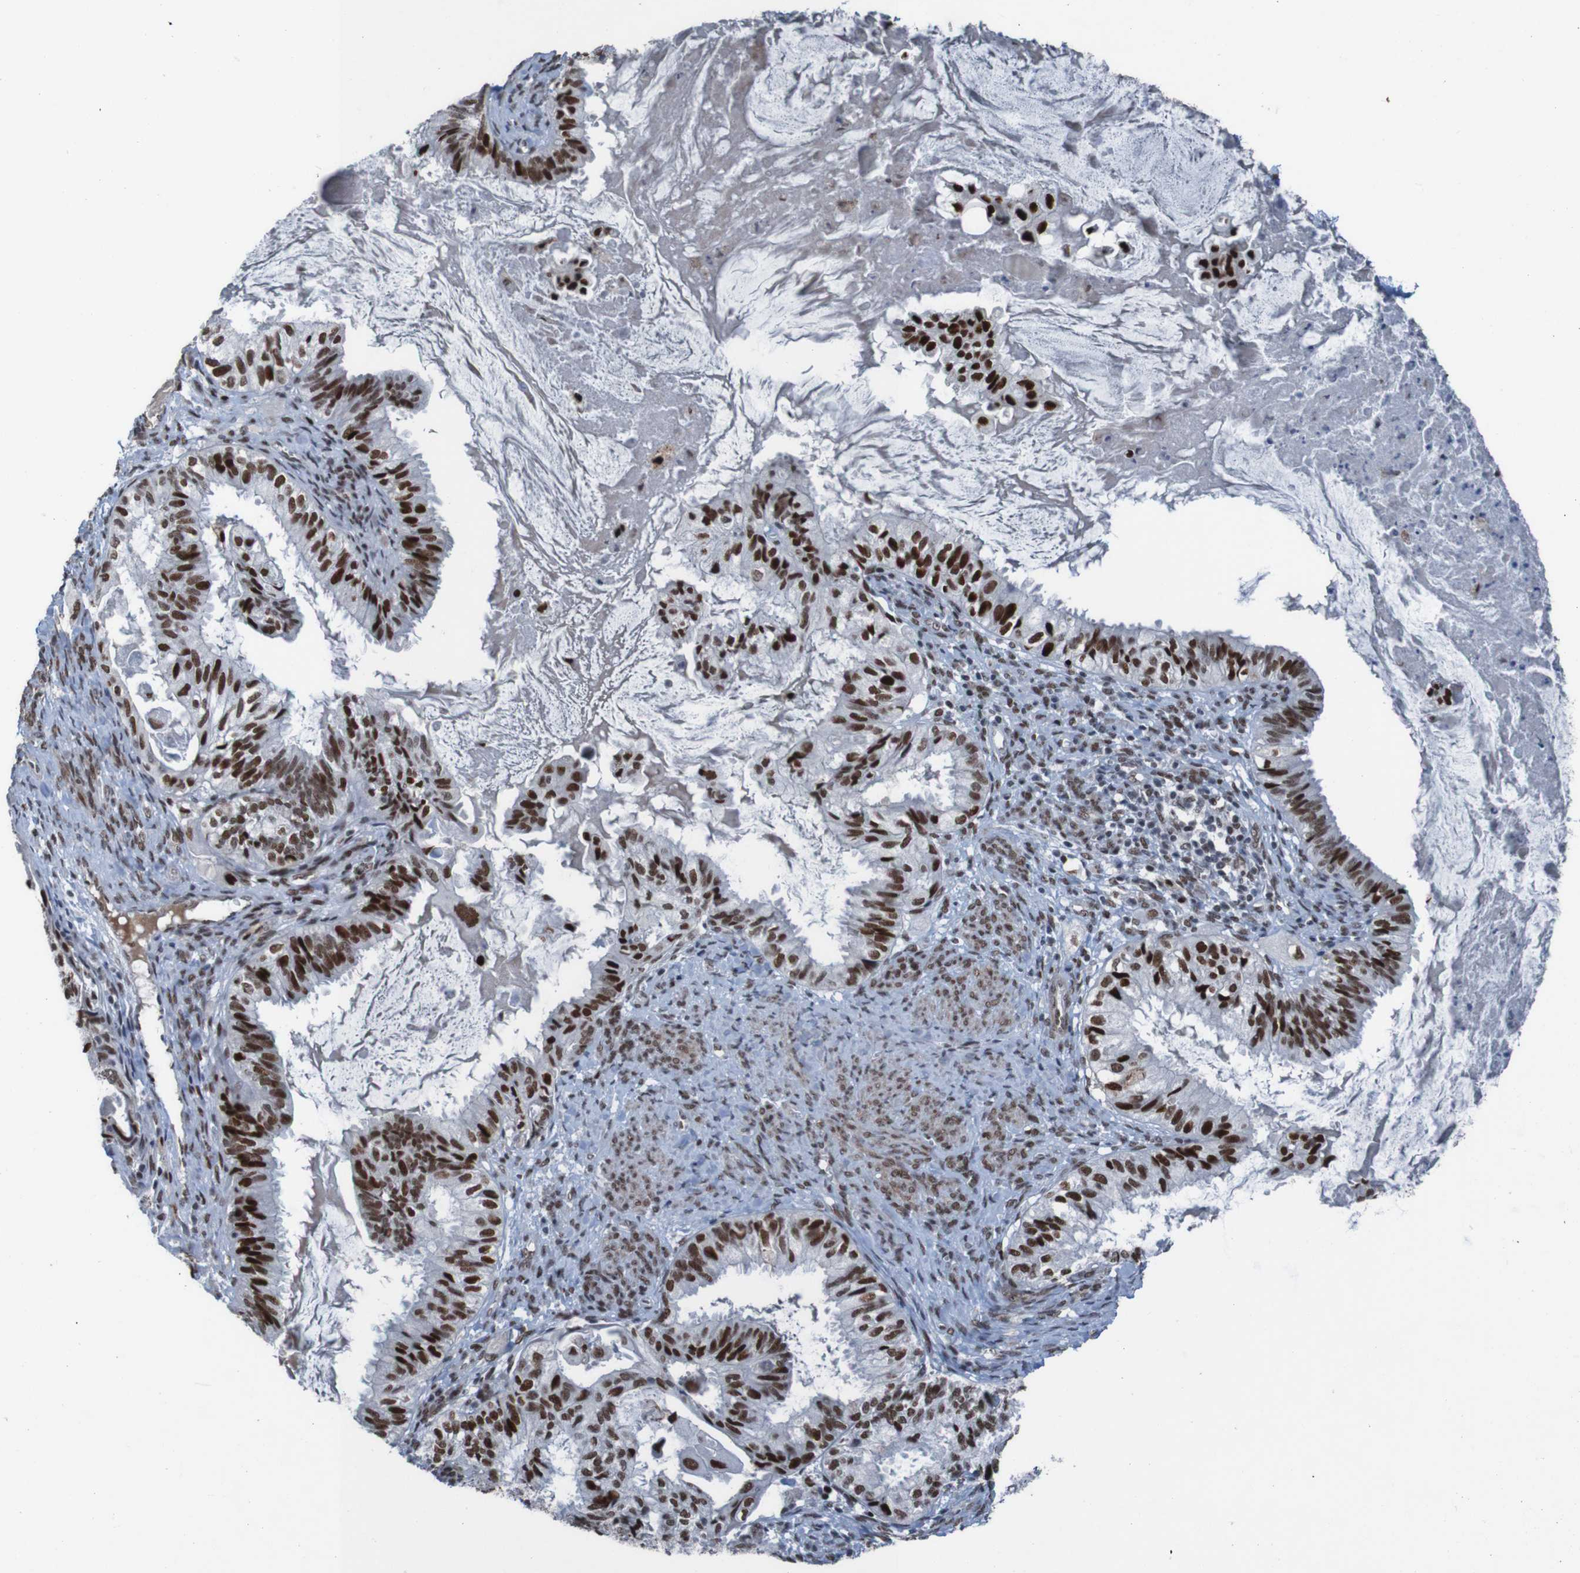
{"staining": {"intensity": "strong", "quantity": ">75%", "location": "nuclear"}, "tissue": "cervical cancer", "cell_type": "Tumor cells", "image_type": "cancer", "snomed": [{"axis": "morphology", "description": "Normal tissue, NOS"}, {"axis": "morphology", "description": "Adenocarcinoma, NOS"}, {"axis": "topography", "description": "Cervix"}, {"axis": "topography", "description": "Endometrium"}], "caption": "A histopathology image of human cervical adenocarcinoma stained for a protein shows strong nuclear brown staining in tumor cells.", "gene": "PHF2", "patient": {"sex": "female", "age": 86}}